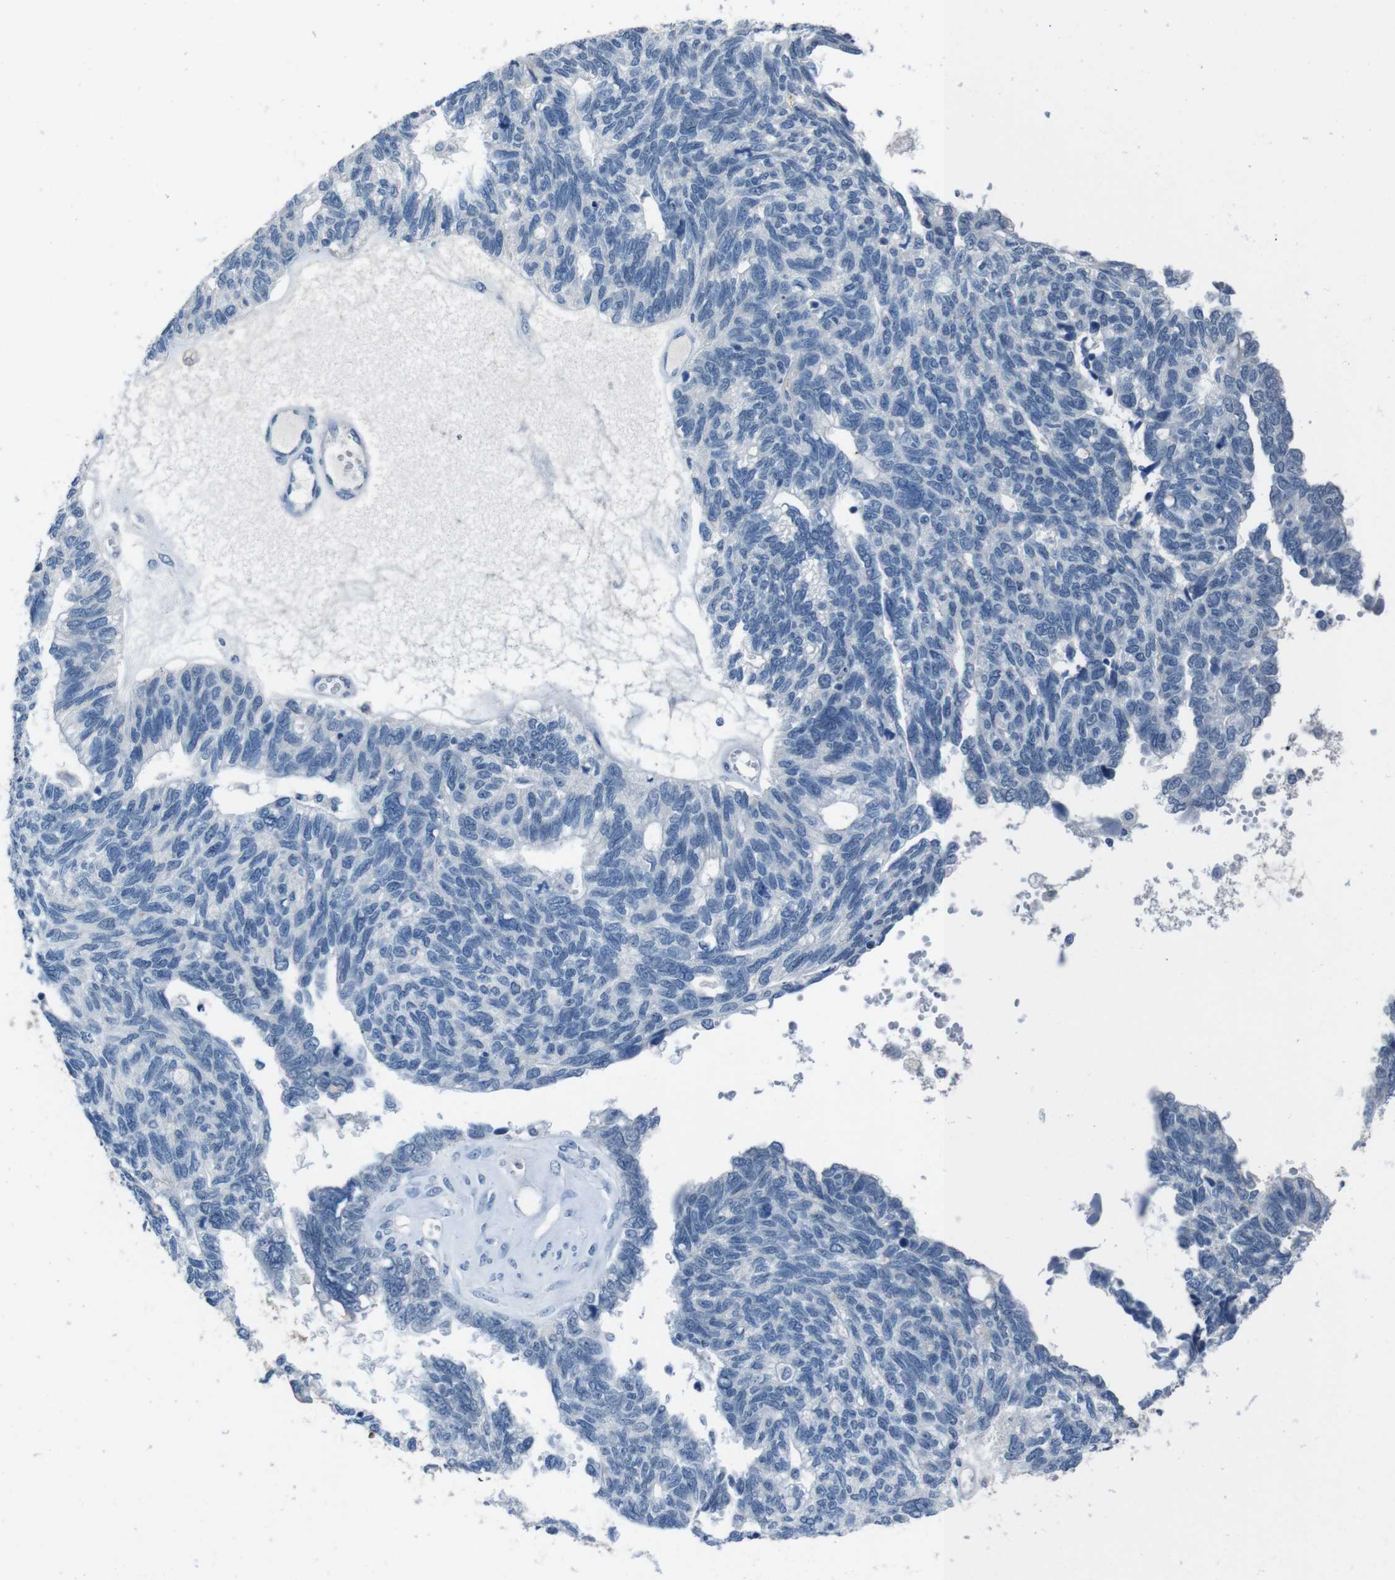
{"staining": {"intensity": "negative", "quantity": "none", "location": "none"}, "tissue": "ovarian cancer", "cell_type": "Tumor cells", "image_type": "cancer", "snomed": [{"axis": "morphology", "description": "Cystadenocarcinoma, serous, NOS"}, {"axis": "topography", "description": "Ovary"}], "caption": "Serous cystadenocarcinoma (ovarian) was stained to show a protein in brown. There is no significant positivity in tumor cells.", "gene": "CDHR2", "patient": {"sex": "female", "age": 79}}